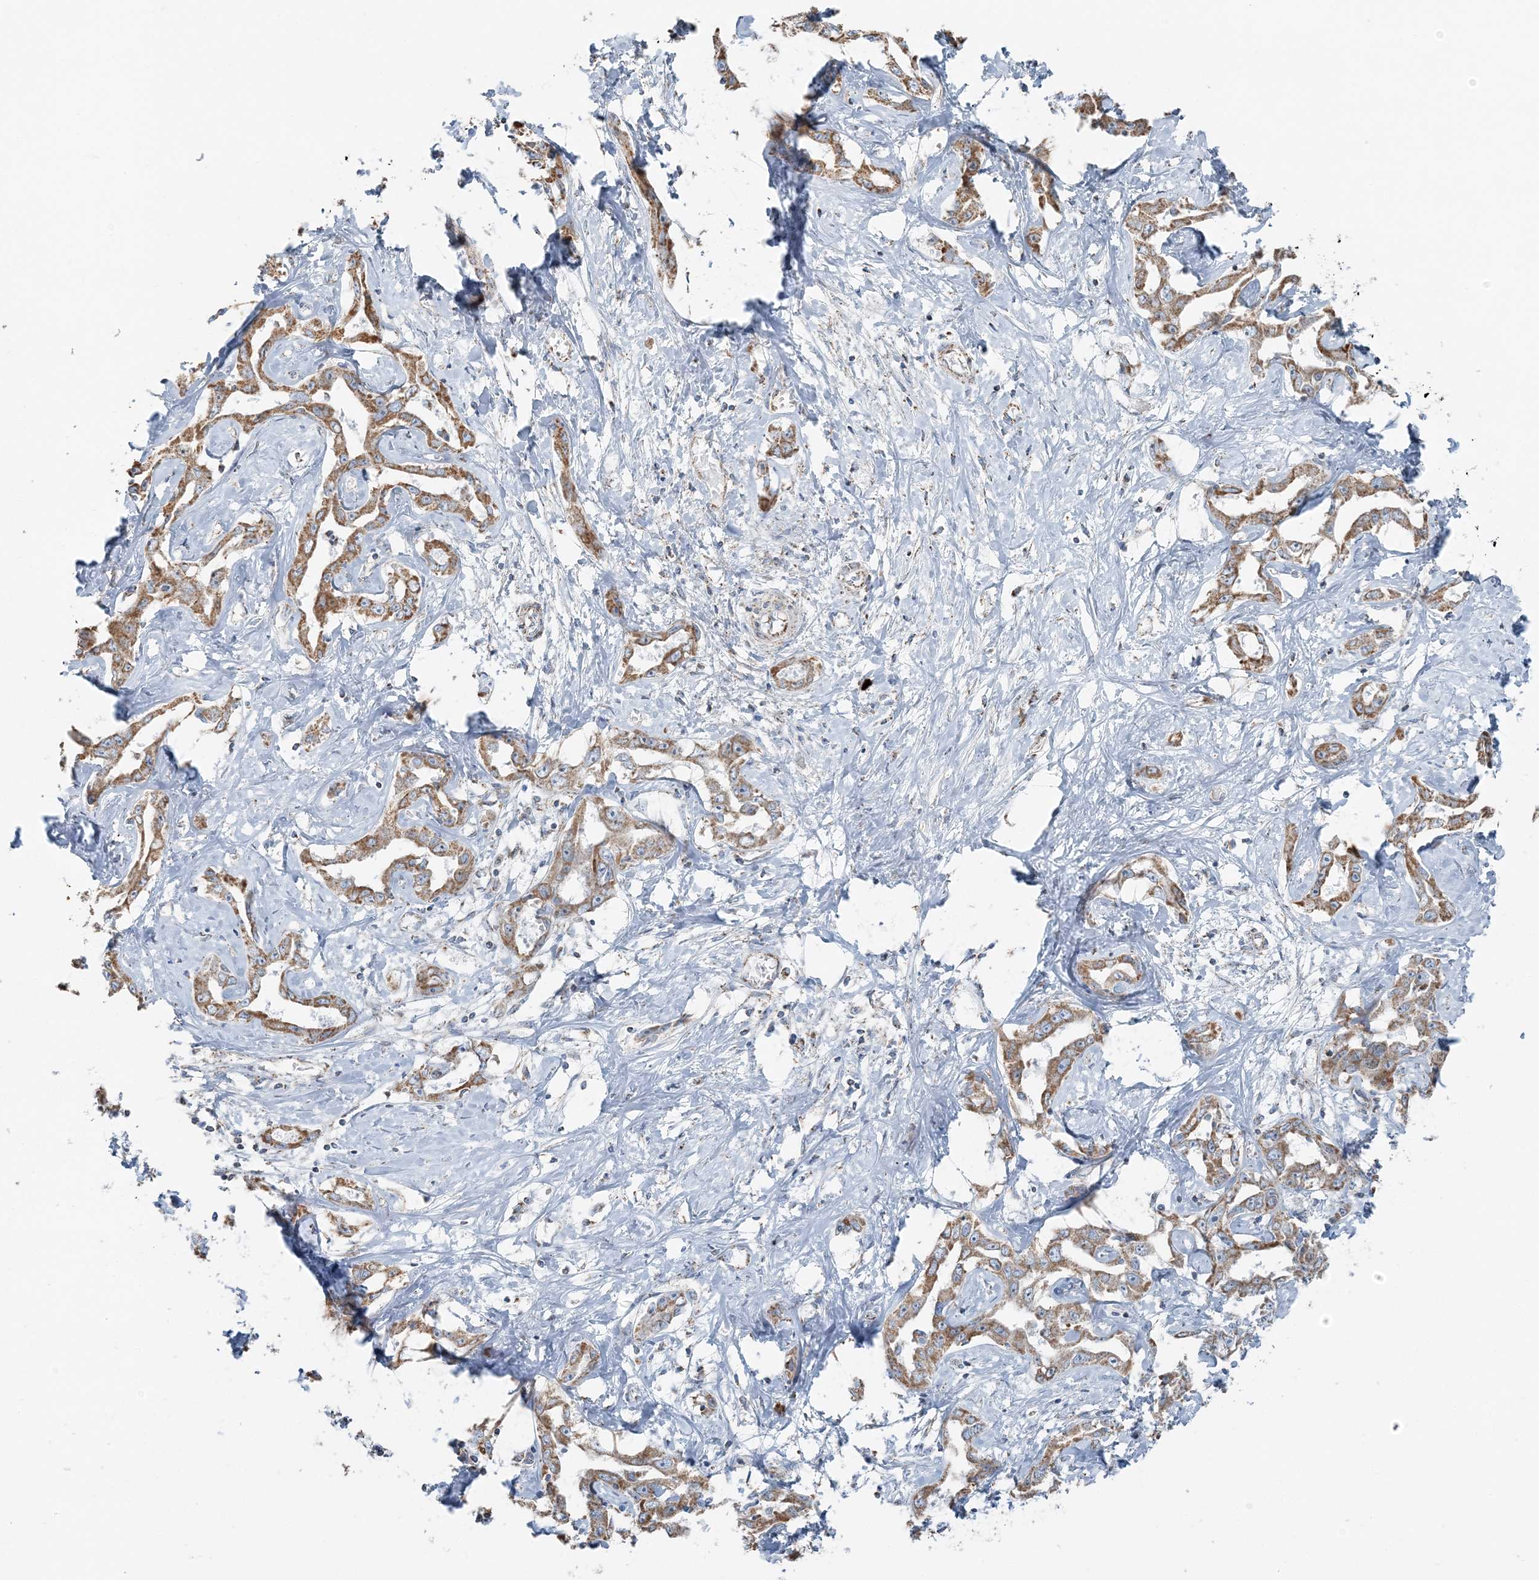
{"staining": {"intensity": "moderate", "quantity": ">75%", "location": "cytoplasmic/membranous"}, "tissue": "liver cancer", "cell_type": "Tumor cells", "image_type": "cancer", "snomed": [{"axis": "morphology", "description": "Cholangiocarcinoma"}, {"axis": "topography", "description": "Liver"}], "caption": "Tumor cells exhibit moderate cytoplasmic/membranous expression in approximately >75% of cells in cholangiocarcinoma (liver). Nuclei are stained in blue.", "gene": "SLC22A16", "patient": {"sex": "male", "age": 59}}